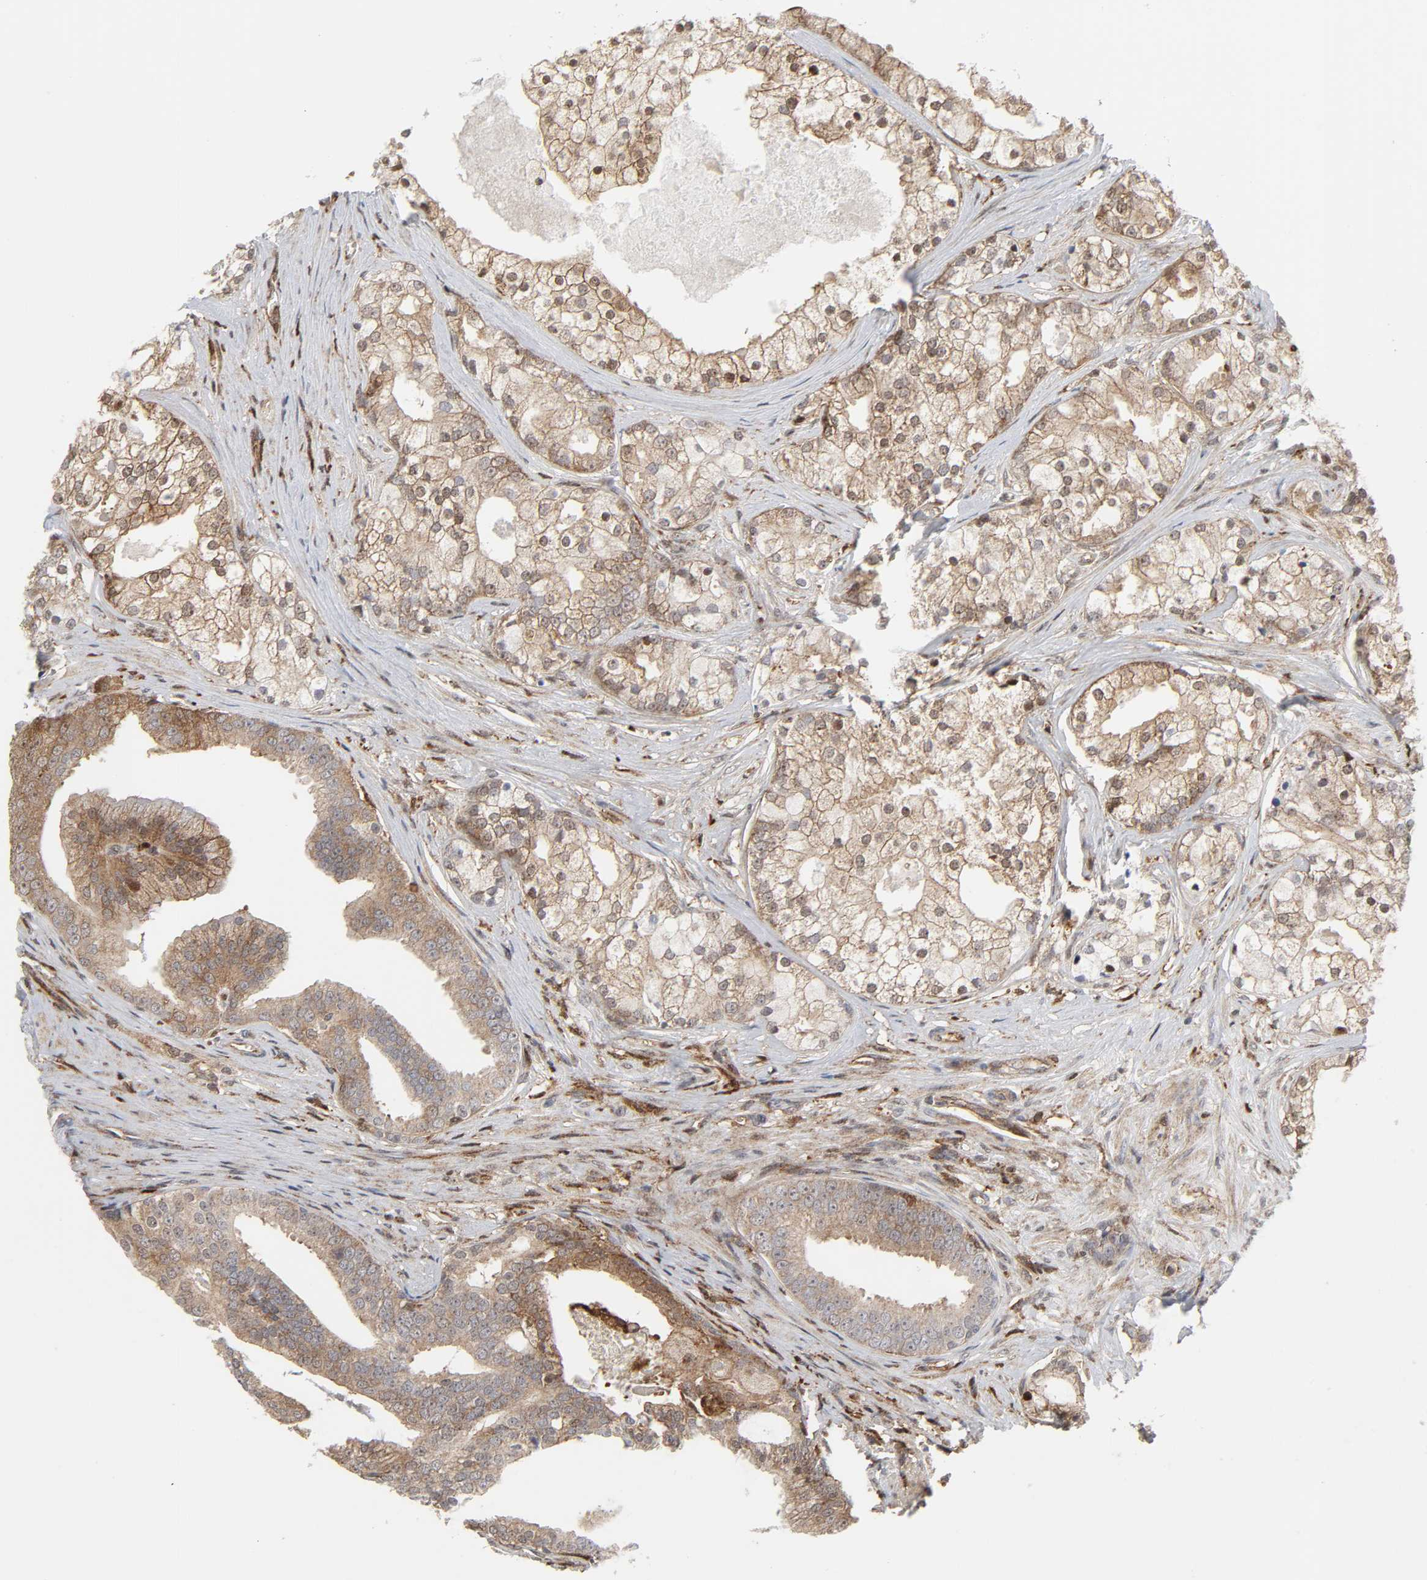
{"staining": {"intensity": "weak", "quantity": "<25%", "location": "cytoplasmic/membranous,nuclear"}, "tissue": "prostate cancer", "cell_type": "Tumor cells", "image_type": "cancer", "snomed": [{"axis": "morphology", "description": "Adenocarcinoma, Low grade"}, {"axis": "topography", "description": "Prostate"}], "caption": "This is an immunohistochemistry micrograph of human prostate low-grade adenocarcinoma. There is no expression in tumor cells.", "gene": "MAPK1", "patient": {"sex": "male", "age": 58}}